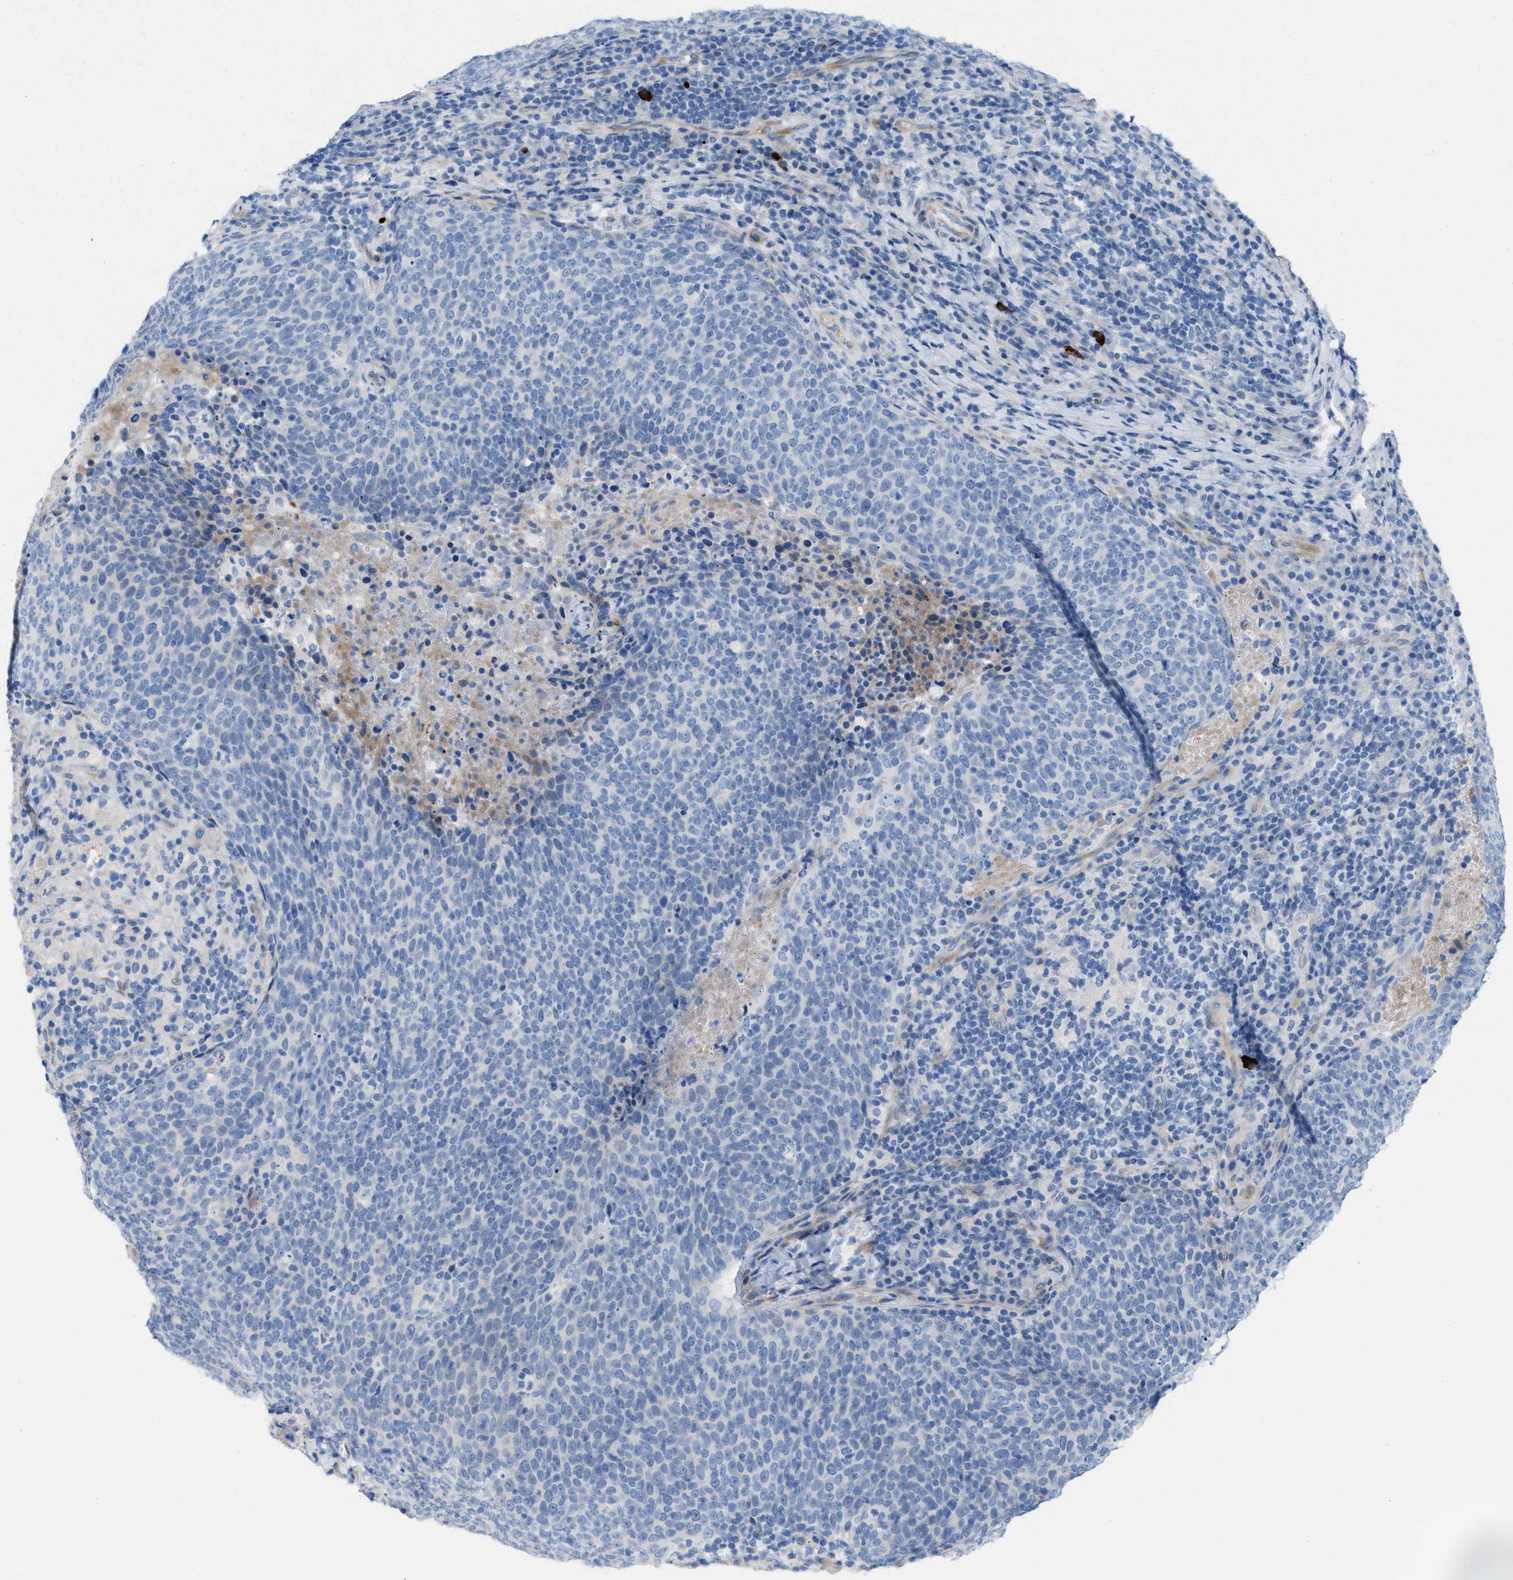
{"staining": {"intensity": "negative", "quantity": "none", "location": "none"}, "tissue": "head and neck cancer", "cell_type": "Tumor cells", "image_type": "cancer", "snomed": [{"axis": "morphology", "description": "Squamous cell carcinoma, NOS"}, {"axis": "morphology", "description": "Squamous cell carcinoma, metastatic, NOS"}, {"axis": "topography", "description": "Lymph node"}, {"axis": "topography", "description": "Head-Neck"}], "caption": "The histopathology image reveals no significant positivity in tumor cells of head and neck cancer (metastatic squamous cell carcinoma). The staining is performed using DAB brown chromogen with nuclei counter-stained in using hematoxylin.", "gene": "MPP3", "patient": {"sex": "male", "age": 62}}